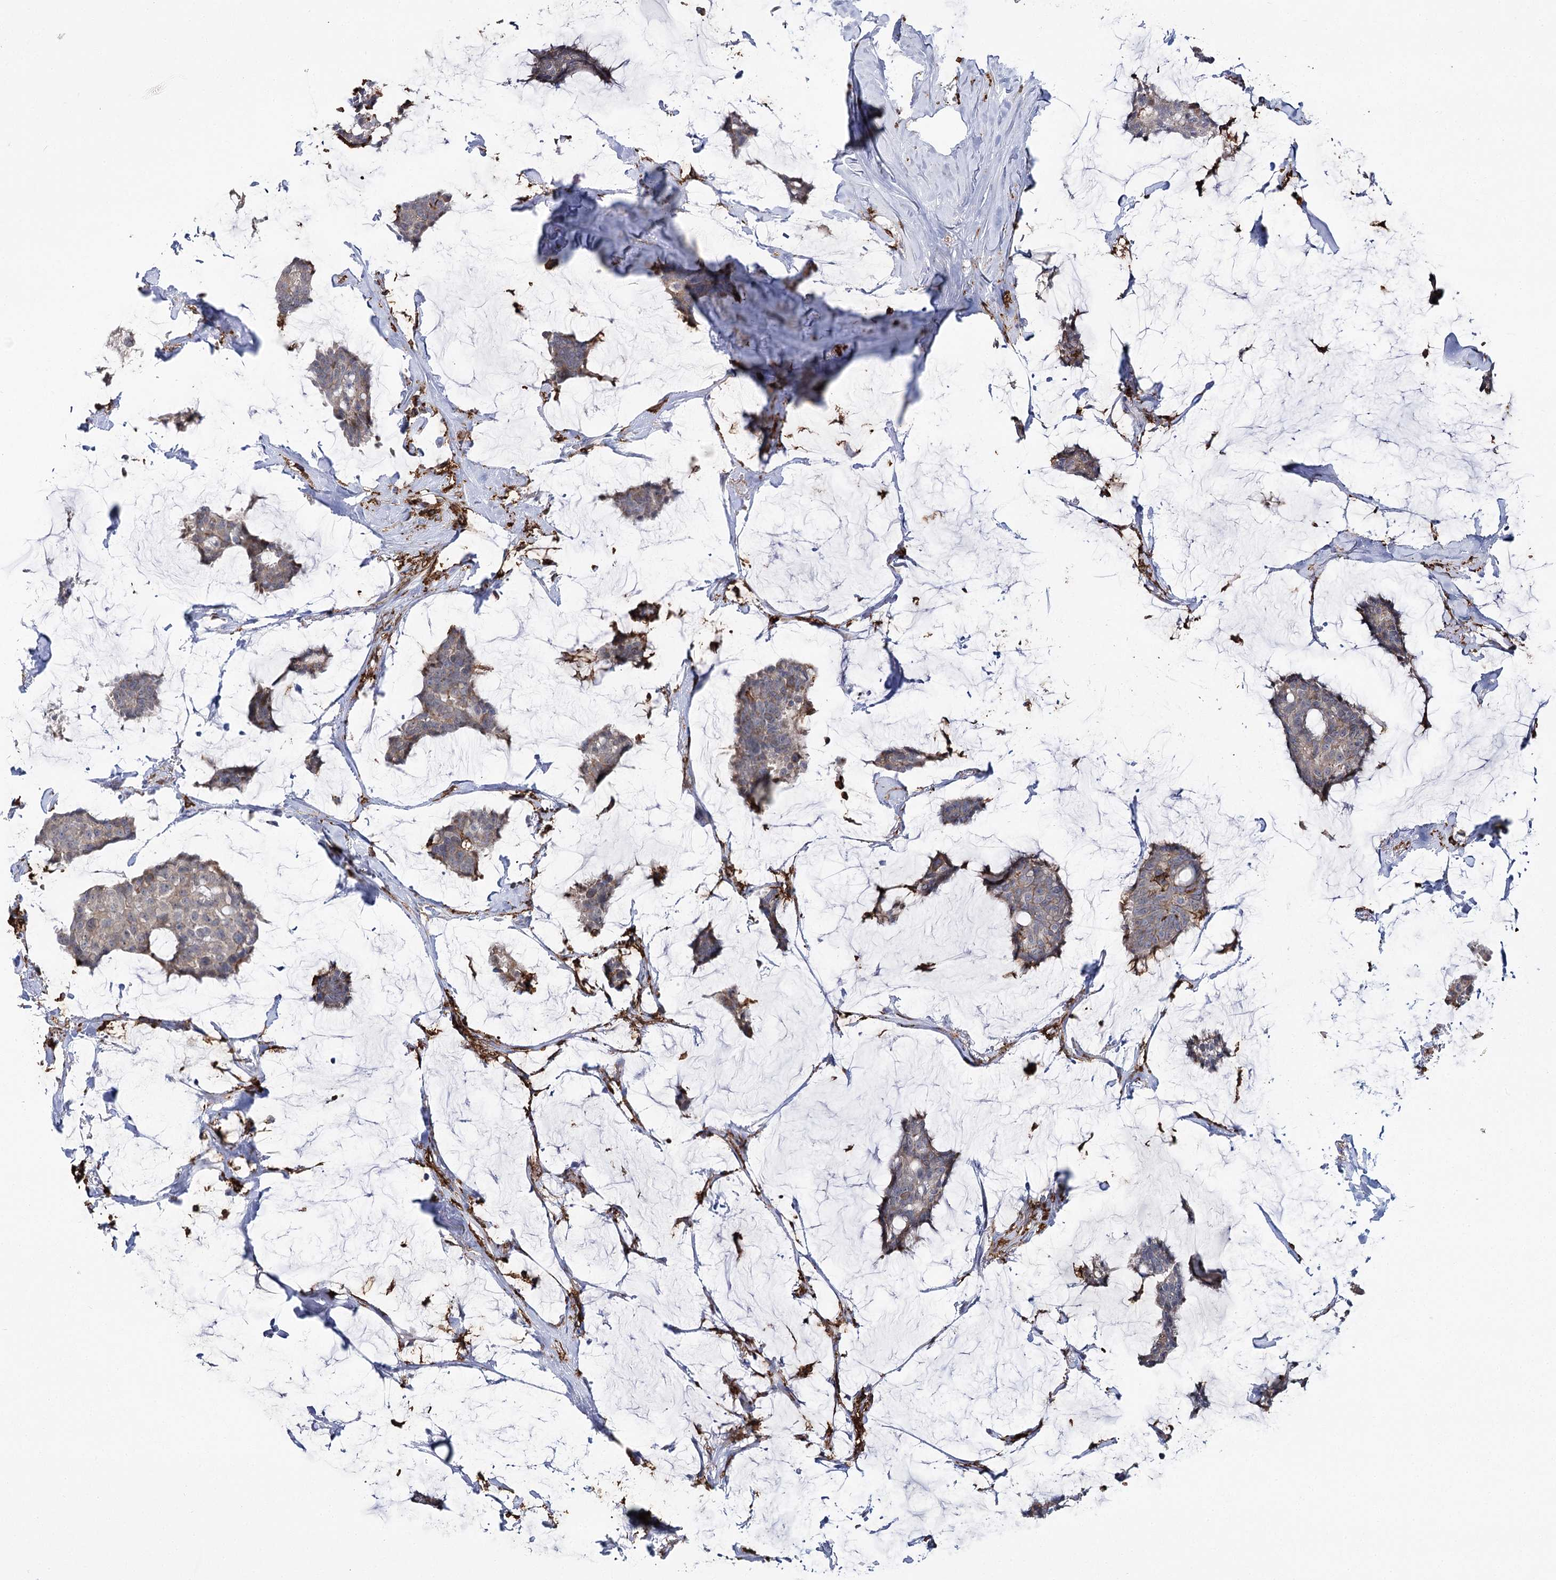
{"staining": {"intensity": "moderate", "quantity": "<25%", "location": "cytoplasmic/membranous"}, "tissue": "breast cancer", "cell_type": "Tumor cells", "image_type": "cancer", "snomed": [{"axis": "morphology", "description": "Duct carcinoma"}, {"axis": "topography", "description": "Breast"}], "caption": "Breast cancer was stained to show a protein in brown. There is low levels of moderate cytoplasmic/membranous expression in about <25% of tumor cells.", "gene": "PIWIL4", "patient": {"sex": "female", "age": 93}}